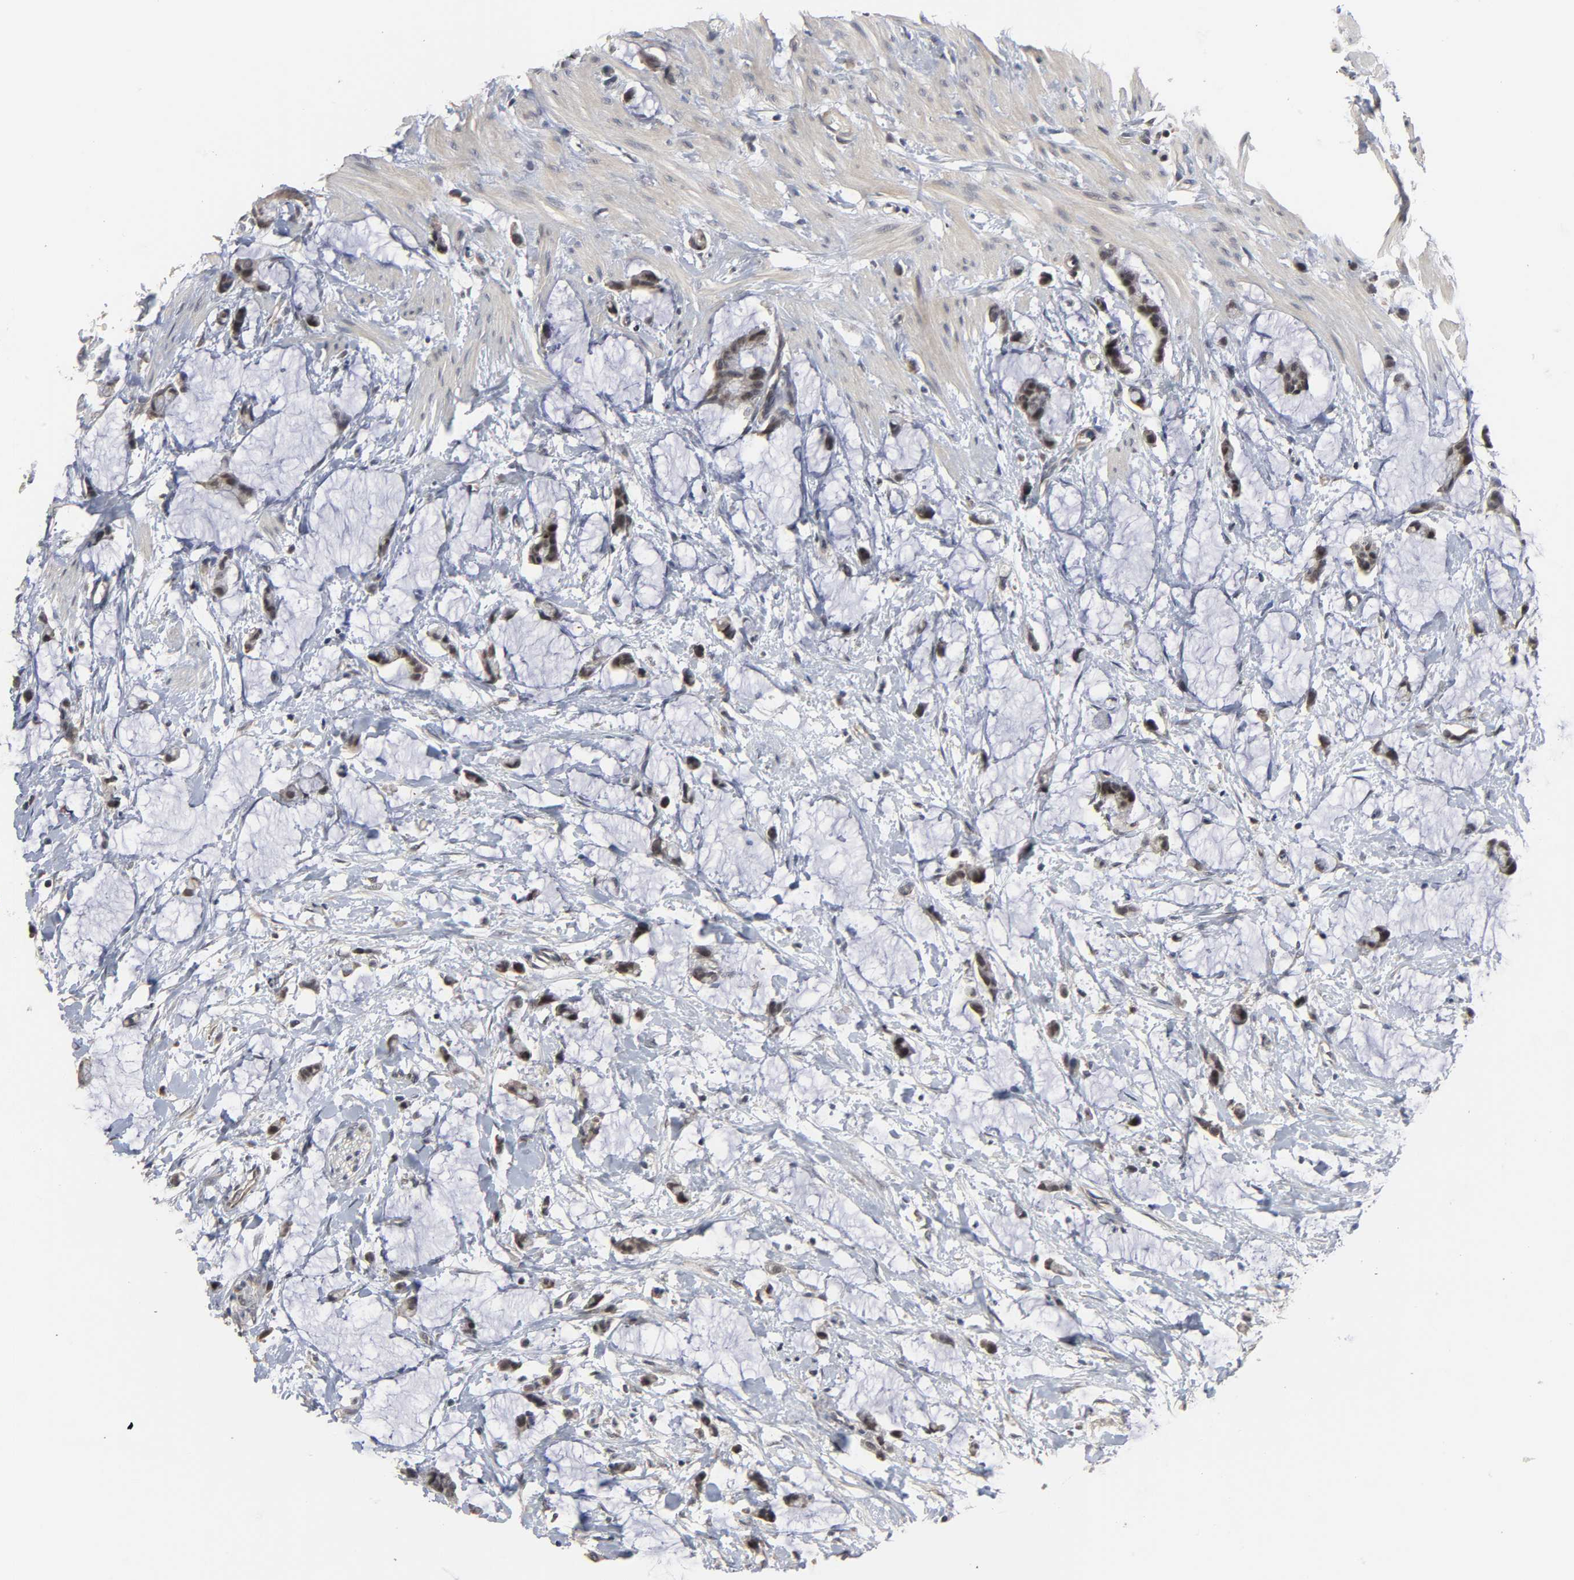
{"staining": {"intensity": "negative", "quantity": "none", "location": "none"}, "tissue": "colorectal cancer", "cell_type": "Tumor cells", "image_type": "cancer", "snomed": [{"axis": "morphology", "description": "Adenocarcinoma, NOS"}, {"axis": "topography", "description": "Colon"}], "caption": "Colorectal adenocarcinoma stained for a protein using immunohistochemistry (IHC) displays no positivity tumor cells.", "gene": "RTL5", "patient": {"sex": "male", "age": 14}}